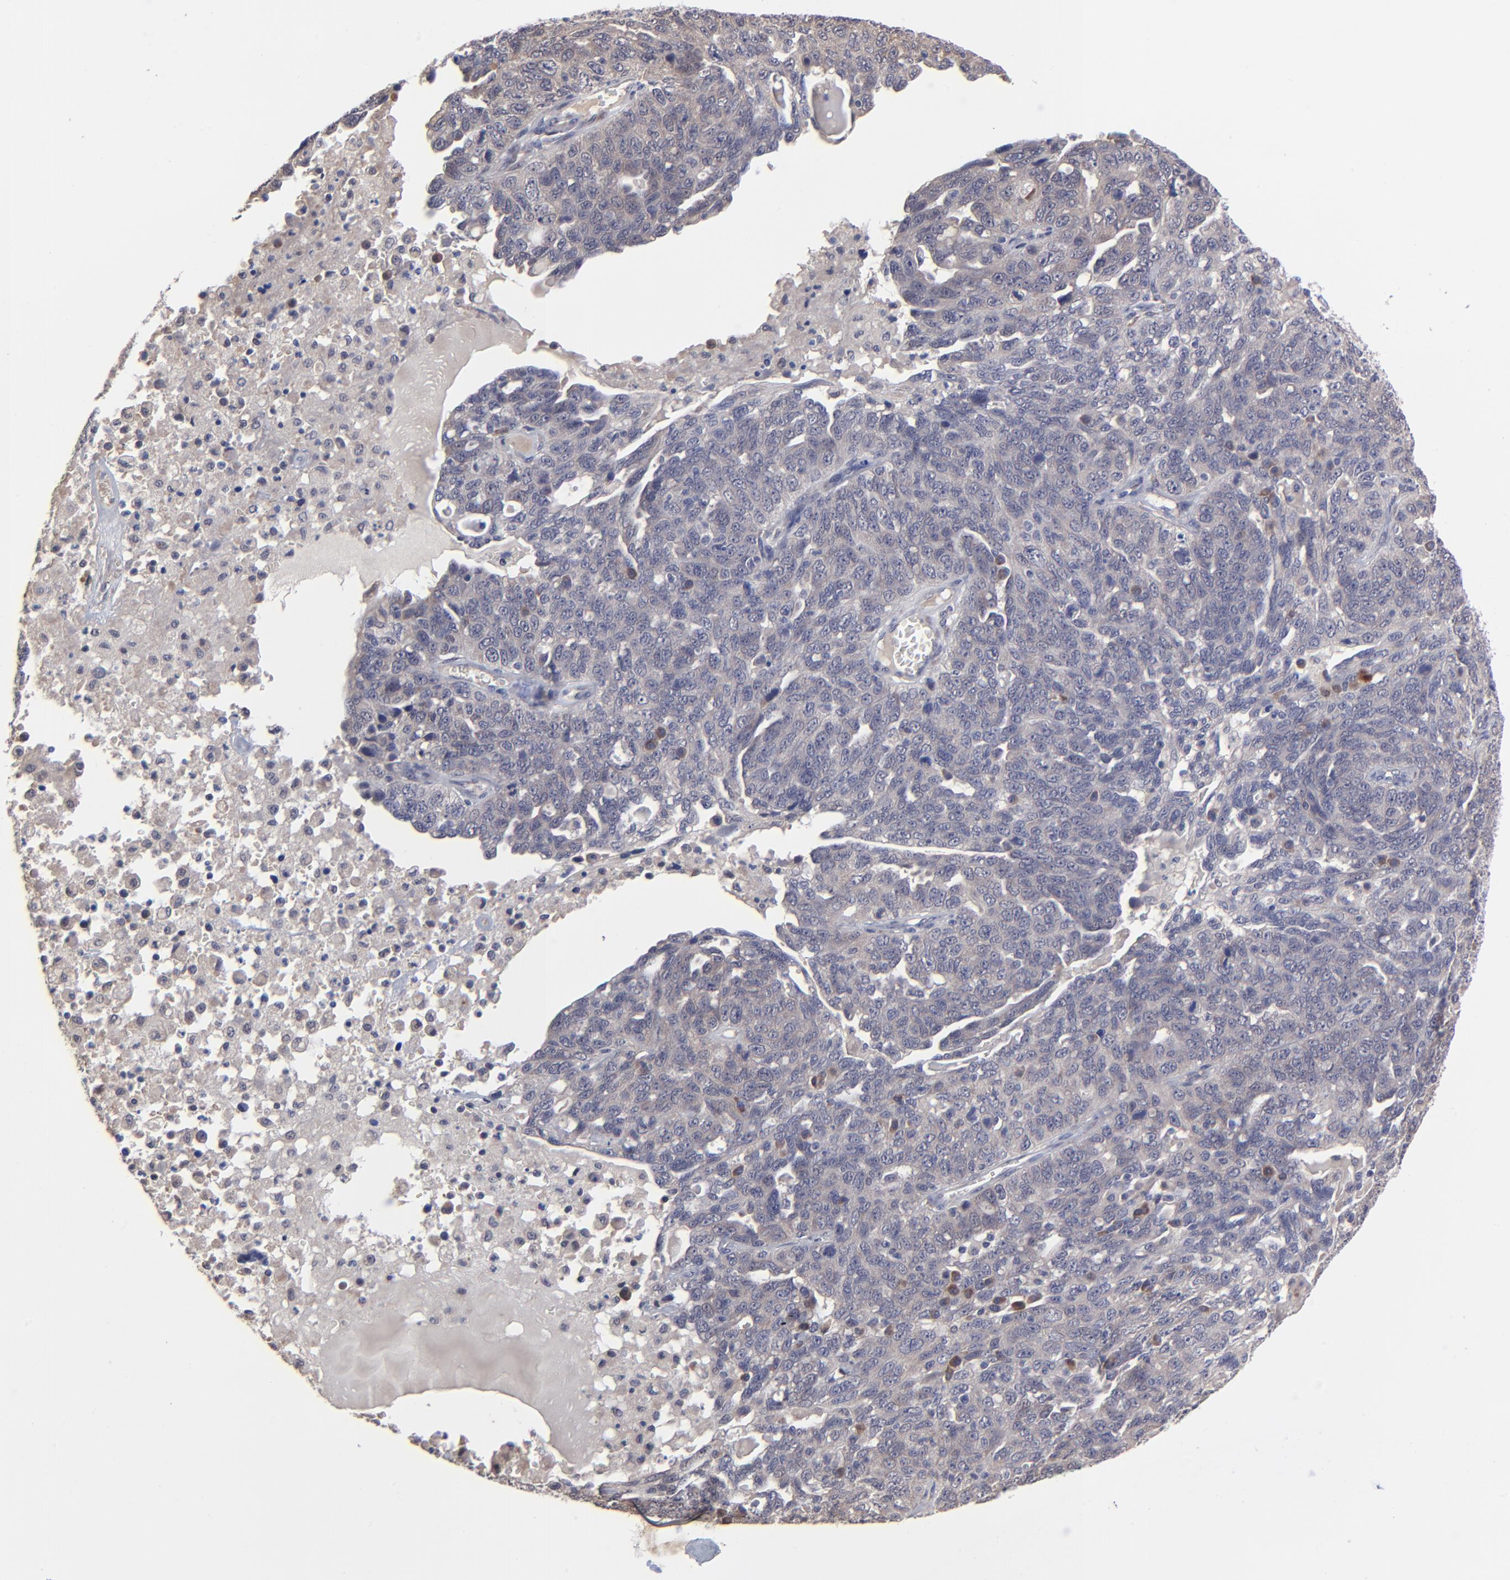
{"staining": {"intensity": "weak", "quantity": "<25%", "location": "cytoplasmic/membranous"}, "tissue": "ovarian cancer", "cell_type": "Tumor cells", "image_type": "cancer", "snomed": [{"axis": "morphology", "description": "Cystadenocarcinoma, serous, NOS"}, {"axis": "topography", "description": "Ovary"}], "caption": "Immunohistochemistry photomicrograph of serous cystadenocarcinoma (ovarian) stained for a protein (brown), which shows no staining in tumor cells.", "gene": "CHL1", "patient": {"sex": "female", "age": 71}}